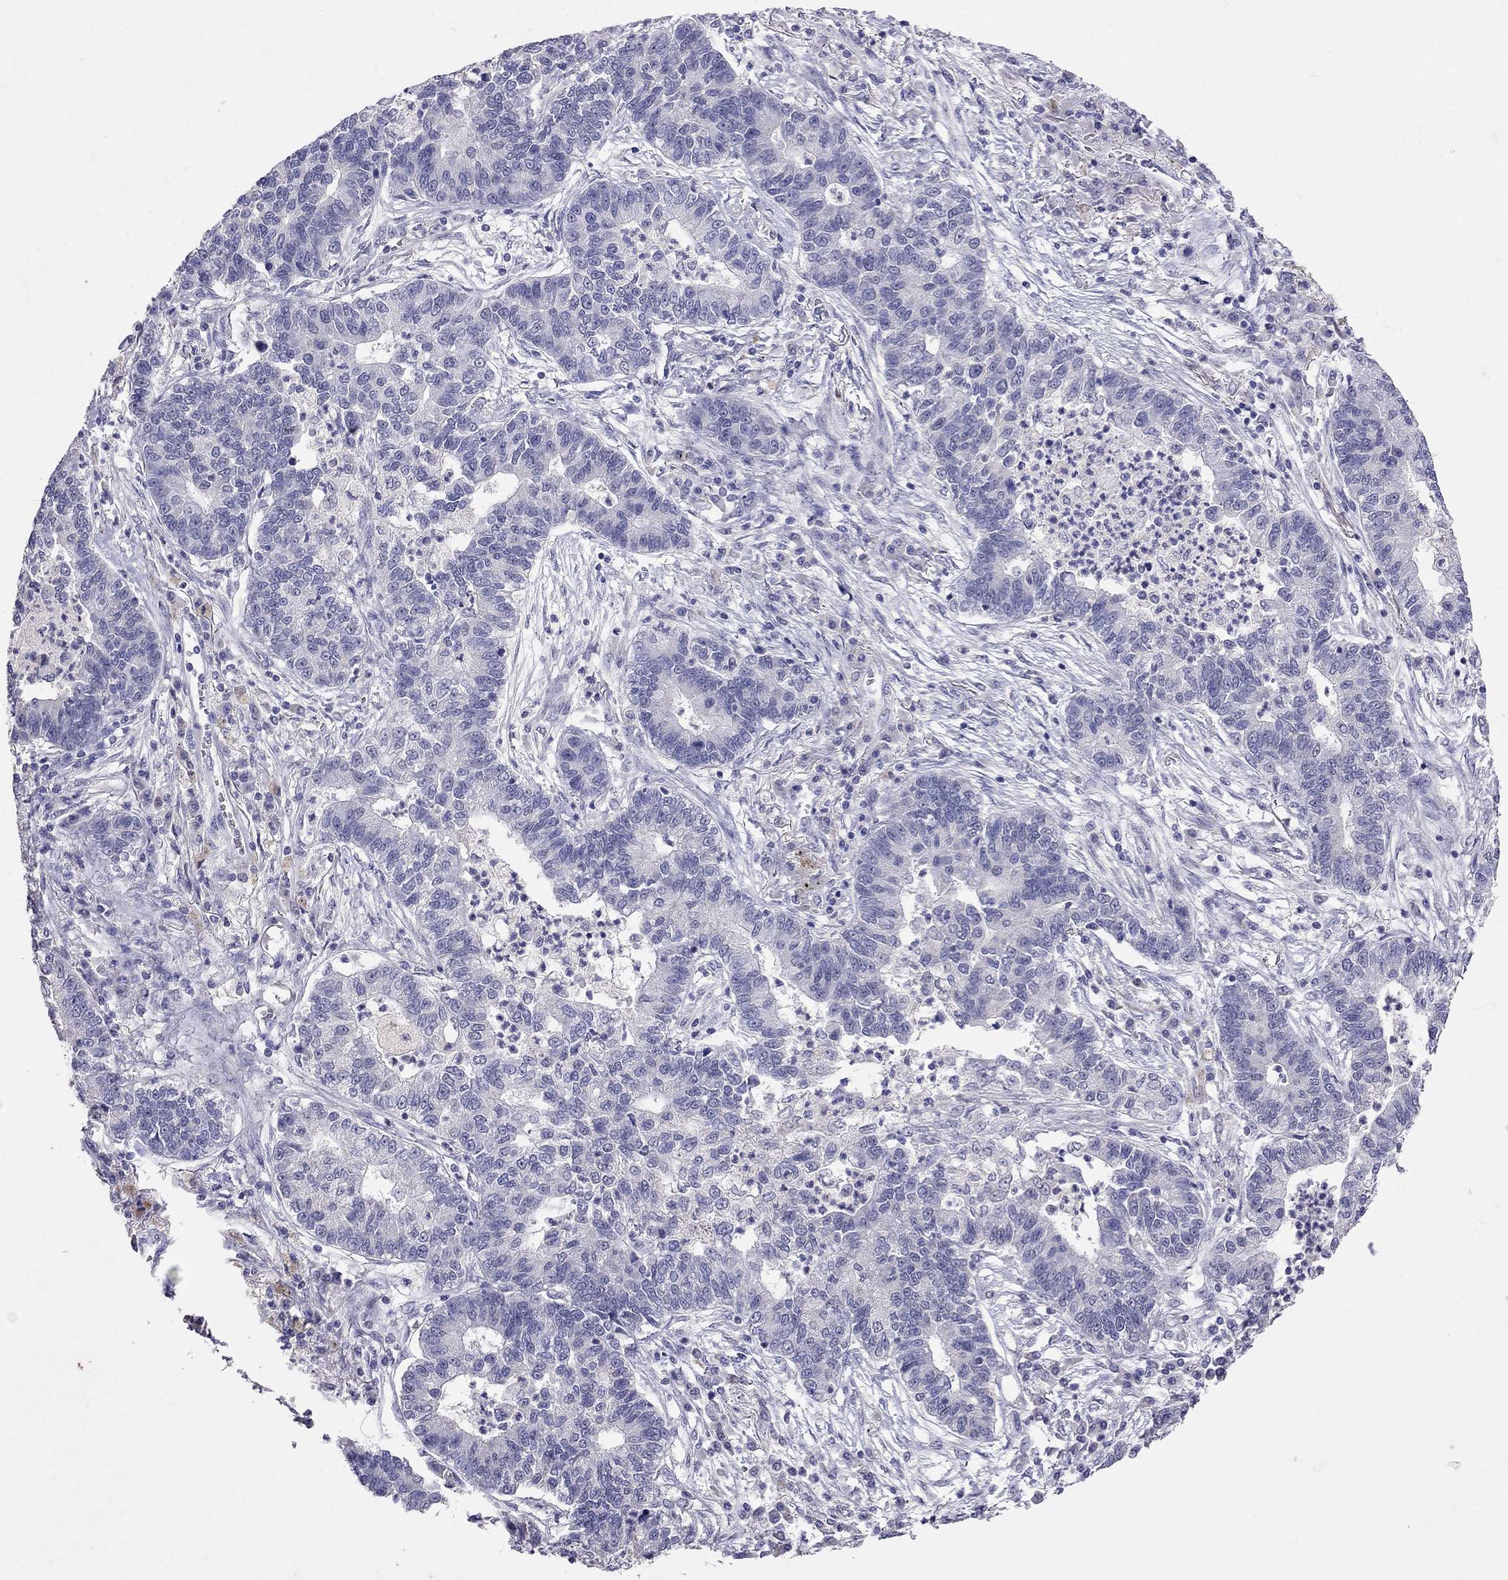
{"staining": {"intensity": "negative", "quantity": "none", "location": "none"}, "tissue": "lung cancer", "cell_type": "Tumor cells", "image_type": "cancer", "snomed": [{"axis": "morphology", "description": "Adenocarcinoma, NOS"}, {"axis": "topography", "description": "Lung"}], "caption": "This micrograph is of lung adenocarcinoma stained with immunohistochemistry (IHC) to label a protein in brown with the nuclei are counter-stained blue. There is no staining in tumor cells.", "gene": "FST", "patient": {"sex": "female", "age": 57}}